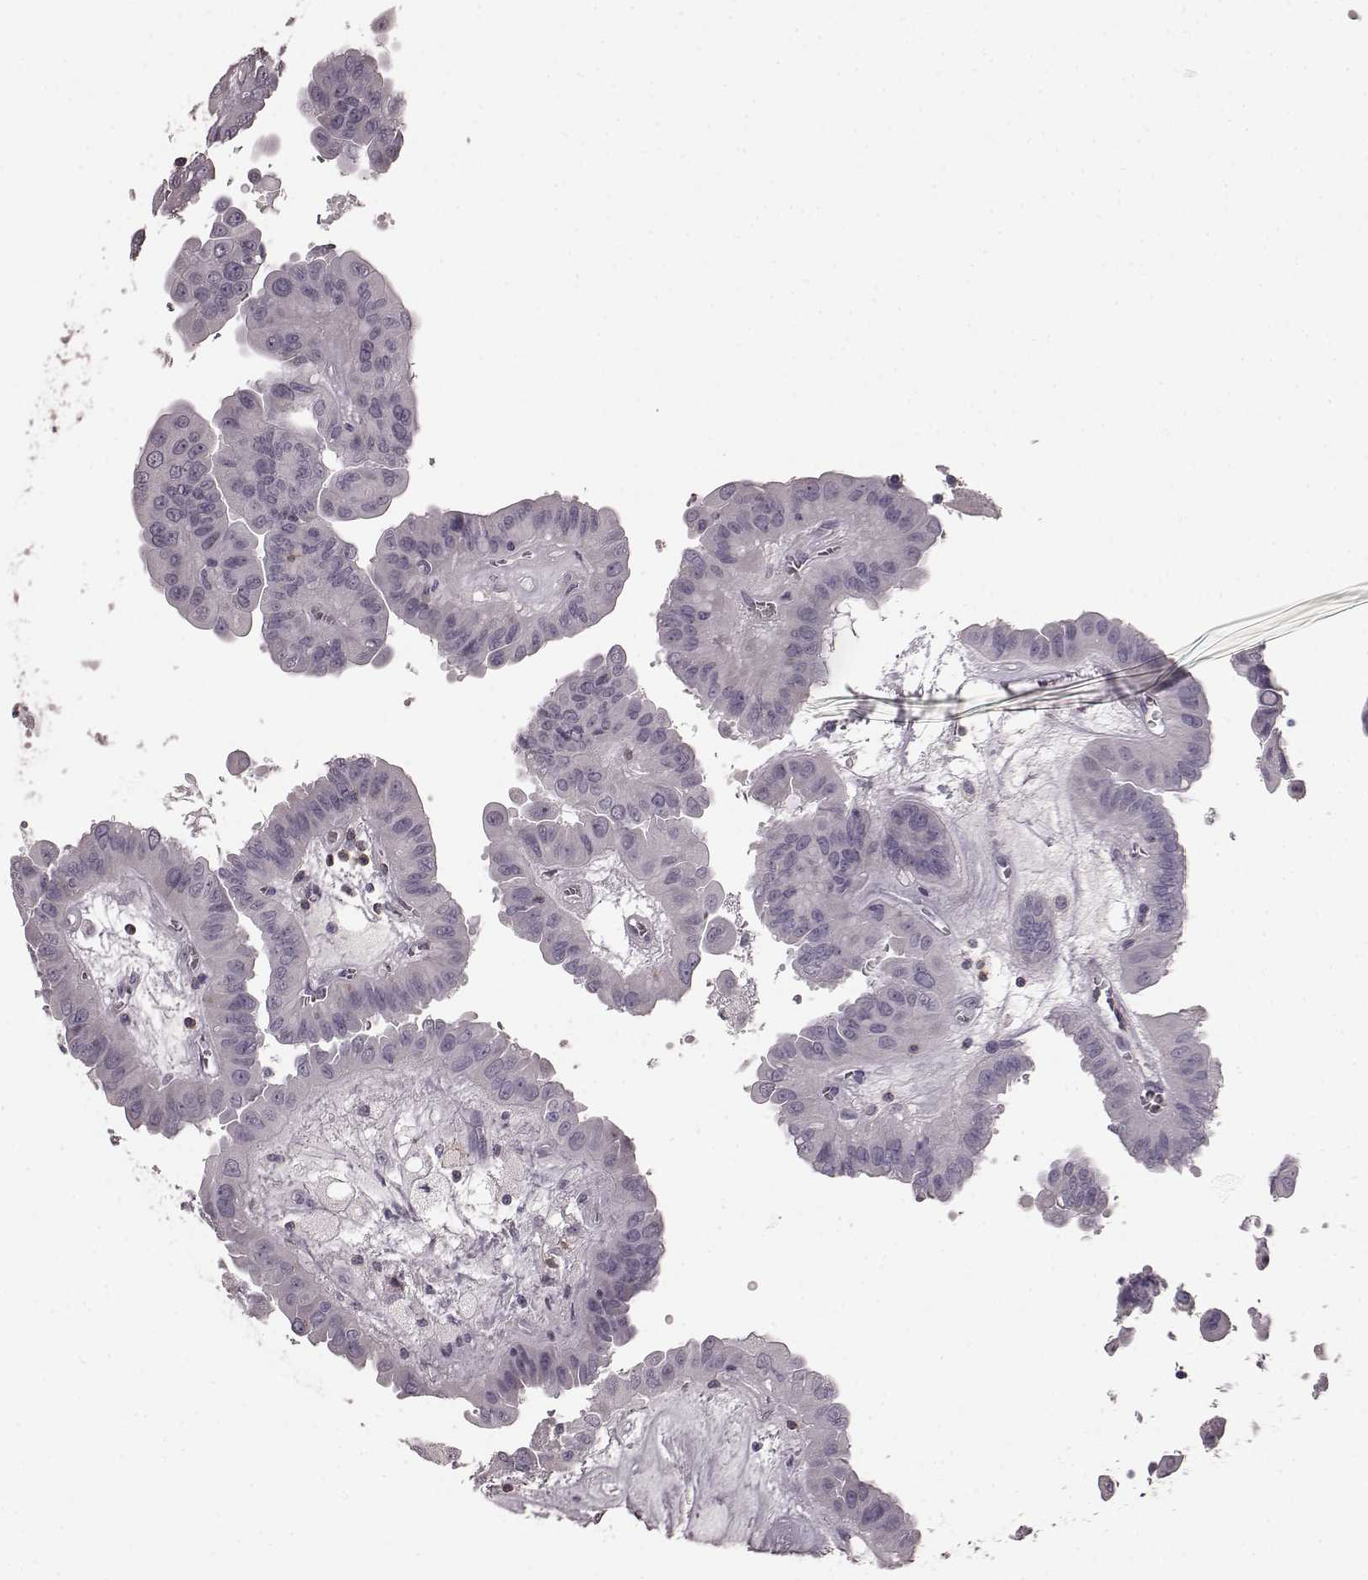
{"staining": {"intensity": "negative", "quantity": "none", "location": "none"}, "tissue": "thyroid cancer", "cell_type": "Tumor cells", "image_type": "cancer", "snomed": [{"axis": "morphology", "description": "Papillary adenocarcinoma, NOS"}, {"axis": "topography", "description": "Thyroid gland"}], "caption": "Immunohistochemistry micrograph of neoplastic tissue: human thyroid cancer (papillary adenocarcinoma) stained with DAB exhibits no significant protein staining in tumor cells. (Immunohistochemistry (ihc), brightfield microscopy, high magnification).", "gene": "CD28", "patient": {"sex": "female", "age": 37}}